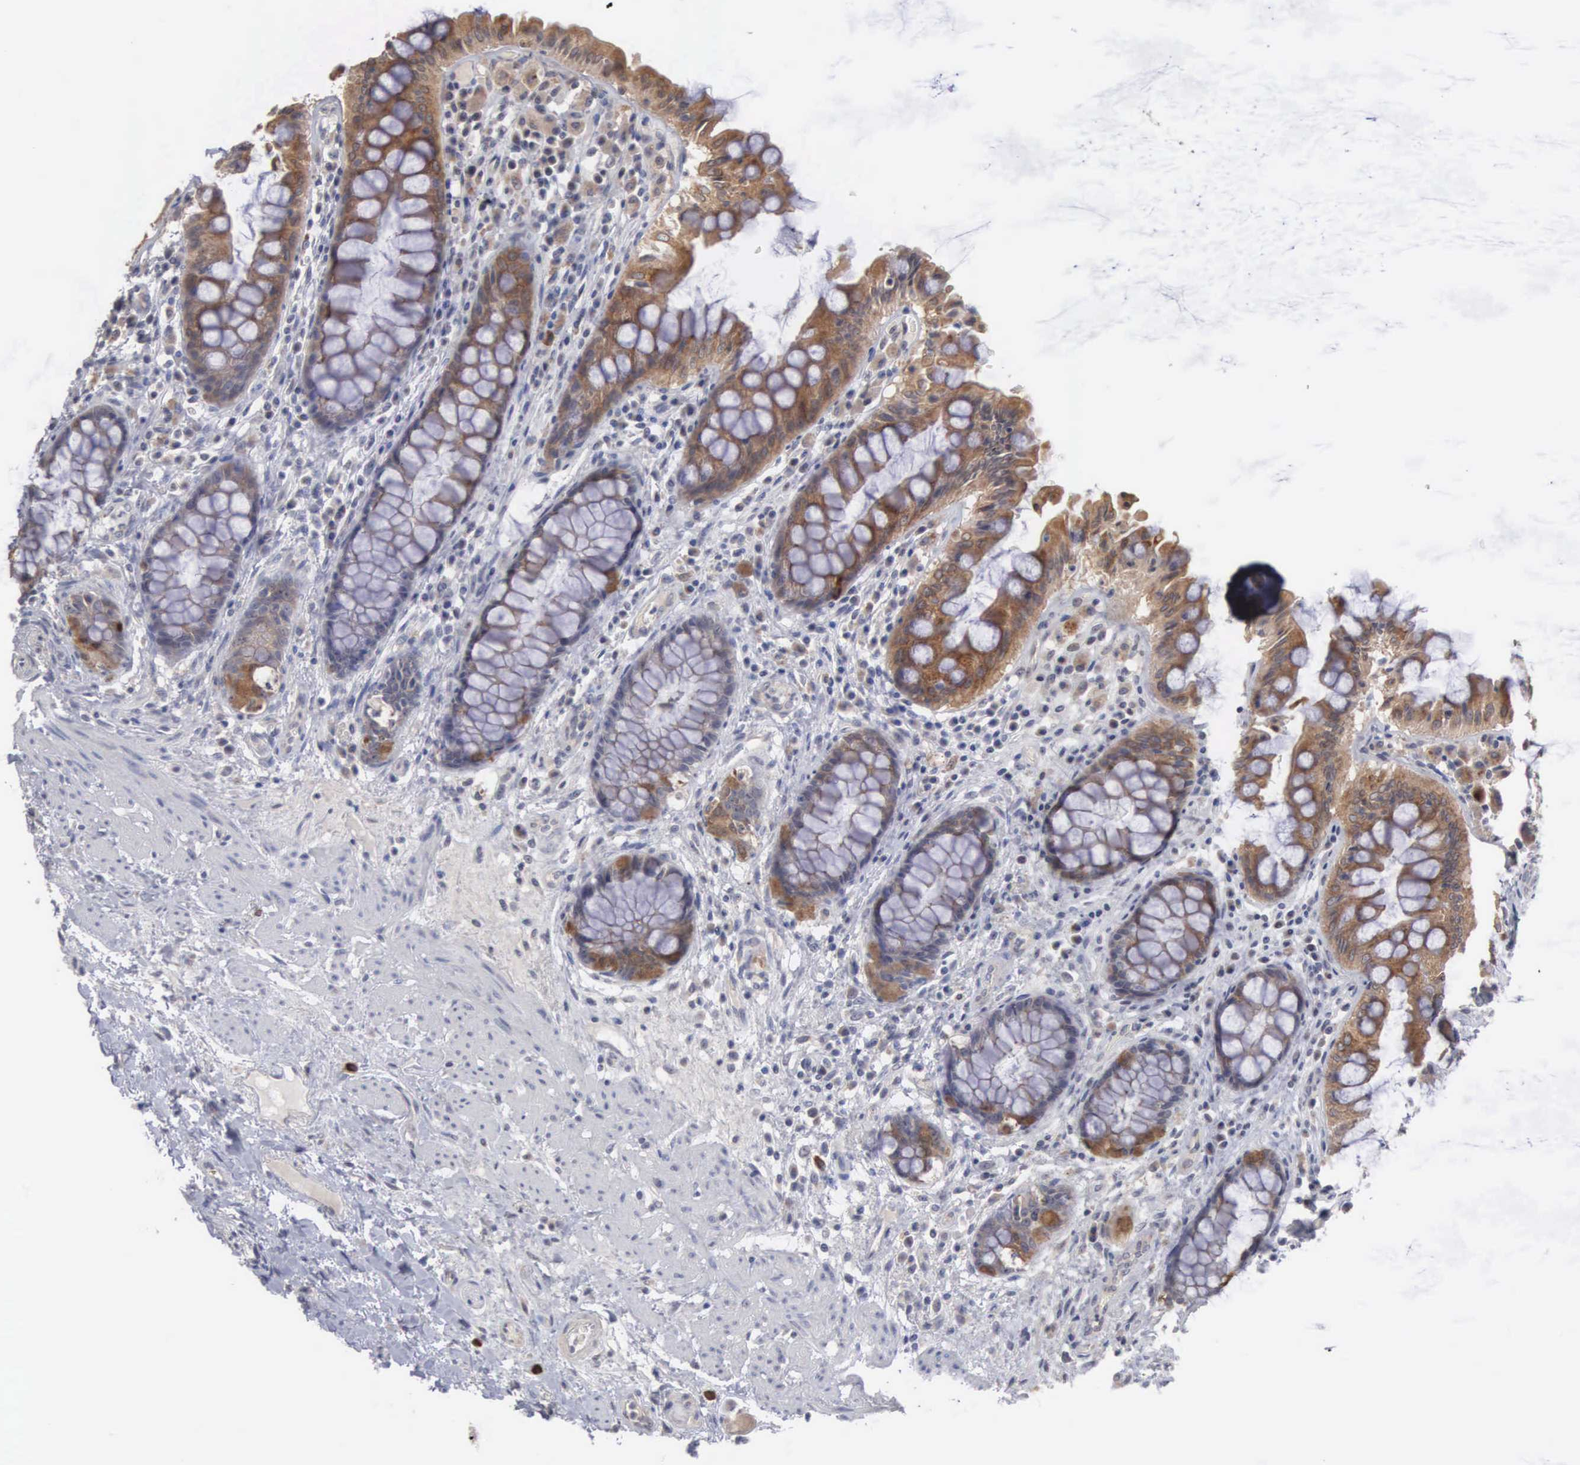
{"staining": {"intensity": "moderate", "quantity": ">75%", "location": "cytoplasmic/membranous"}, "tissue": "rectum", "cell_type": "Glandular cells", "image_type": "normal", "snomed": [{"axis": "morphology", "description": "Normal tissue, NOS"}, {"axis": "topography", "description": "Rectum"}], "caption": "This histopathology image displays immunohistochemistry staining of unremarkable human rectum, with medium moderate cytoplasmic/membranous staining in about >75% of glandular cells.", "gene": "AMN", "patient": {"sex": "female", "age": 75}}